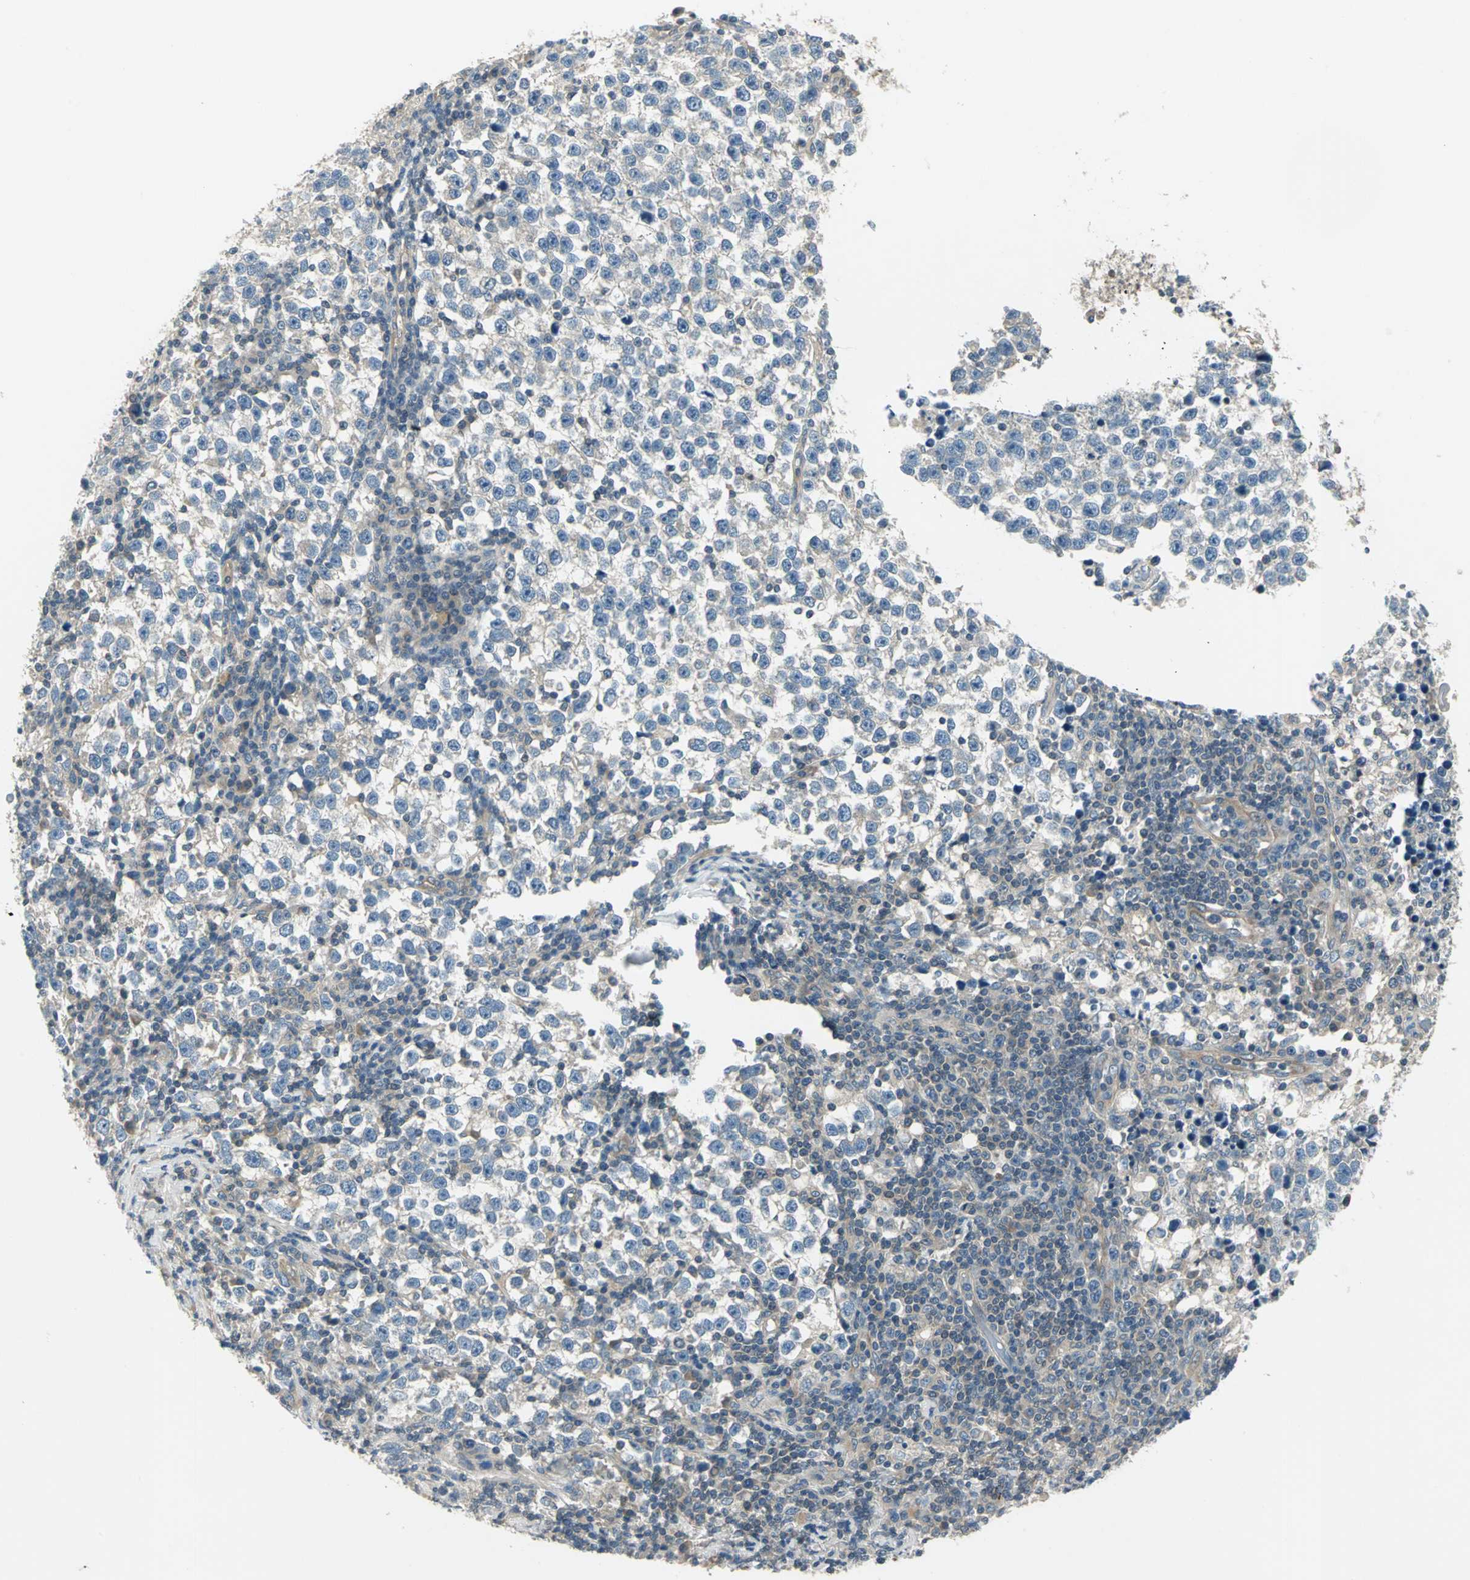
{"staining": {"intensity": "weak", "quantity": "25%-75%", "location": "cytoplasmic/membranous"}, "tissue": "testis cancer", "cell_type": "Tumor cells", "image_type": "cancer", "snomed": [{"axis": "morphology", "description": "Seminoma, NOS"}, {"axis": "topography", "description": "Testis"}], "caption": "High-power microscopy captured an IHC photomicrograph of testis cancer, revealing weak cytoplasmic/membranous expression in about 25%-75% of tumor cells.", "gene": "PRKAA1", "patient": {"sex": "male", "age": 43}}